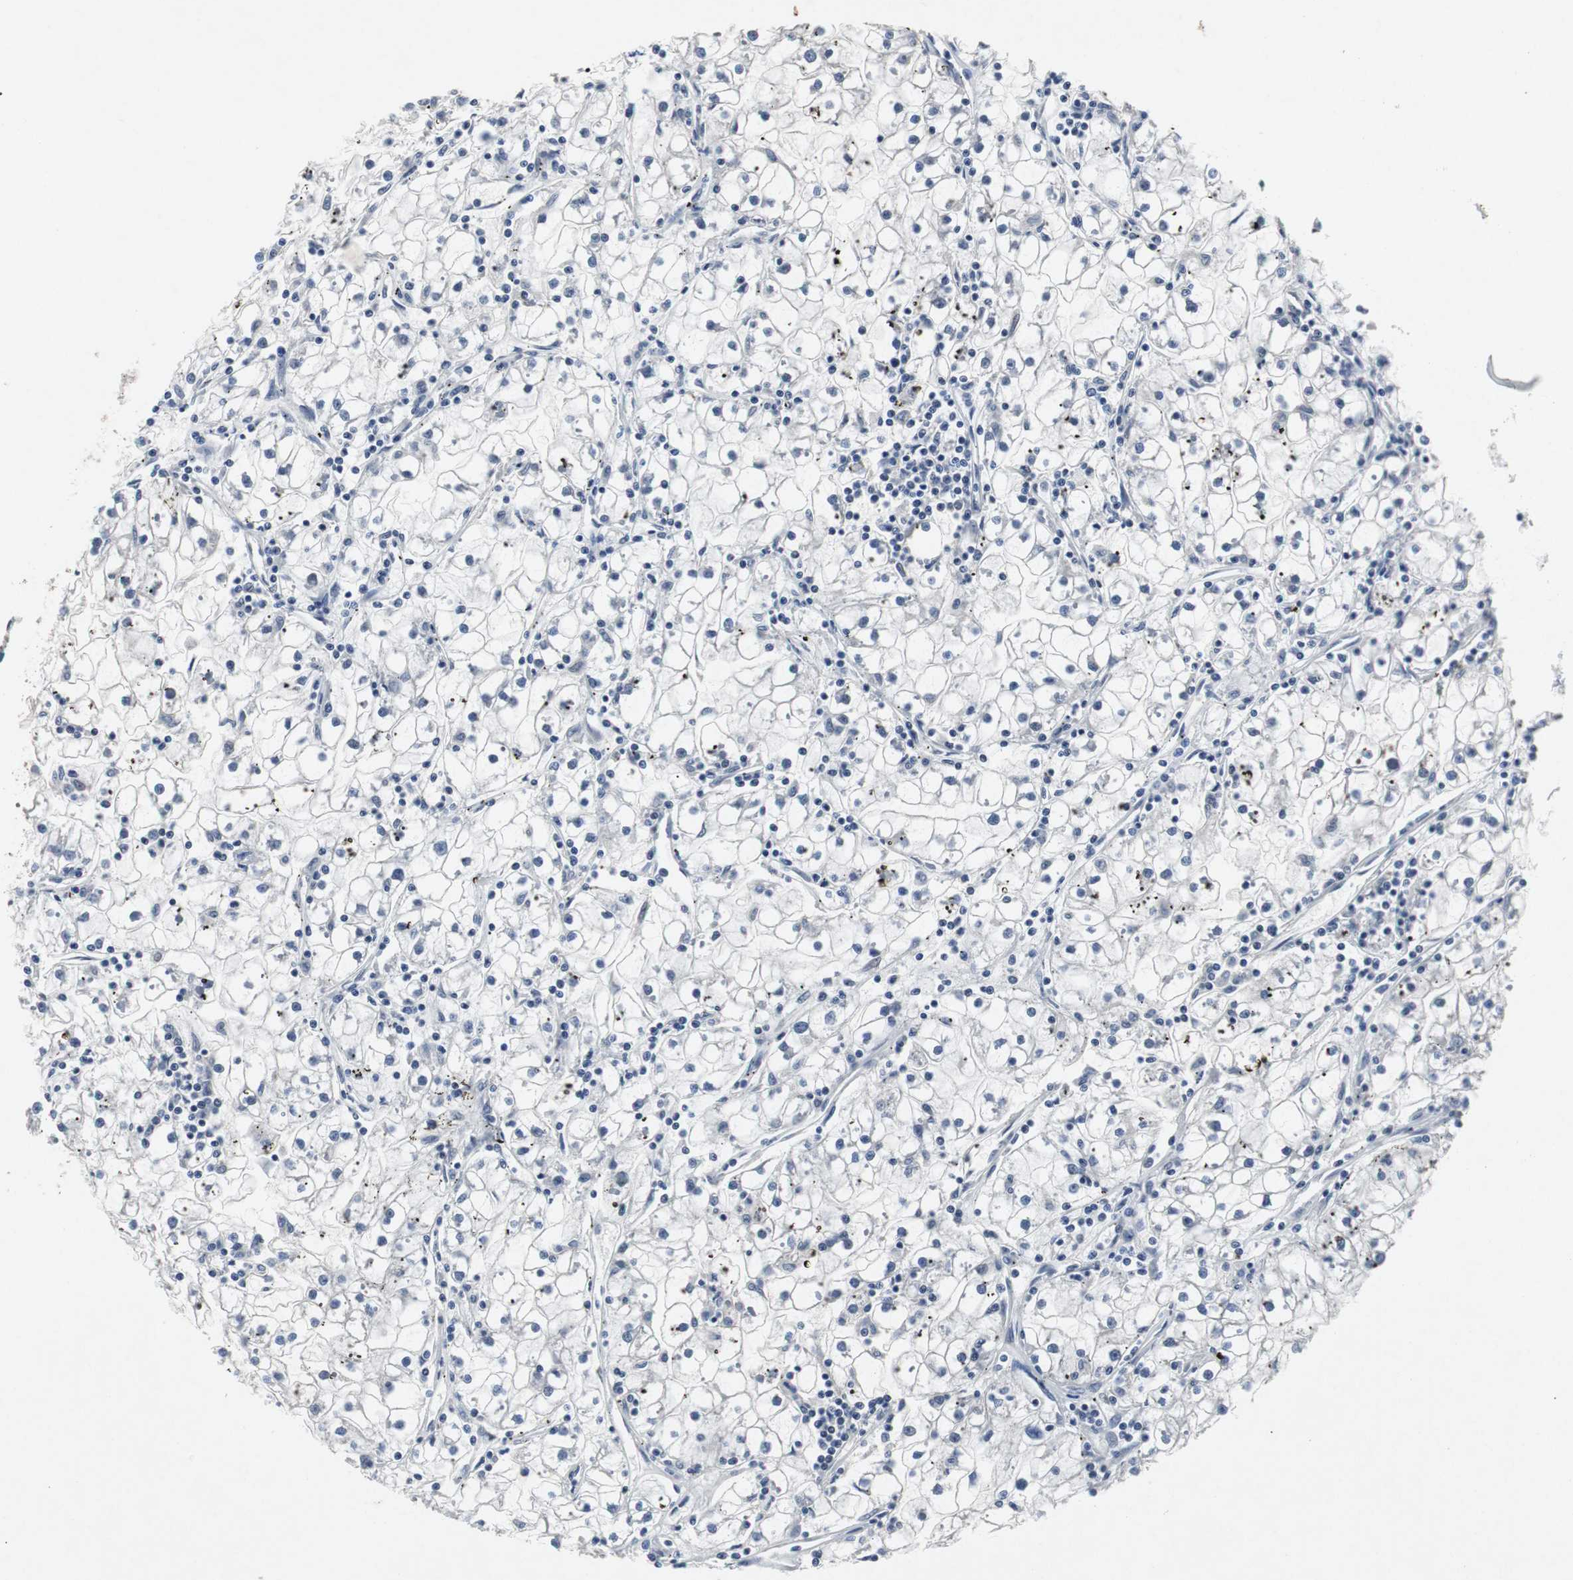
{"staining": {"intensity": "negative", "quantity": "none", "location": "none"}, "tissue": "renal cancer", "cell_type": "Tumor cells", "image_type": "cancer", "snomed": [{"axis": "morphology", "description": "Adenocarcinoma, NOS"}, {"axis": "topography", "description": "Kidney"}], "caption": "Immunohistochemistry of renal cancer reveals no expression in tumor cells.", "gene": "RBM47", "patient": {"sex": "male", "age": 56}}